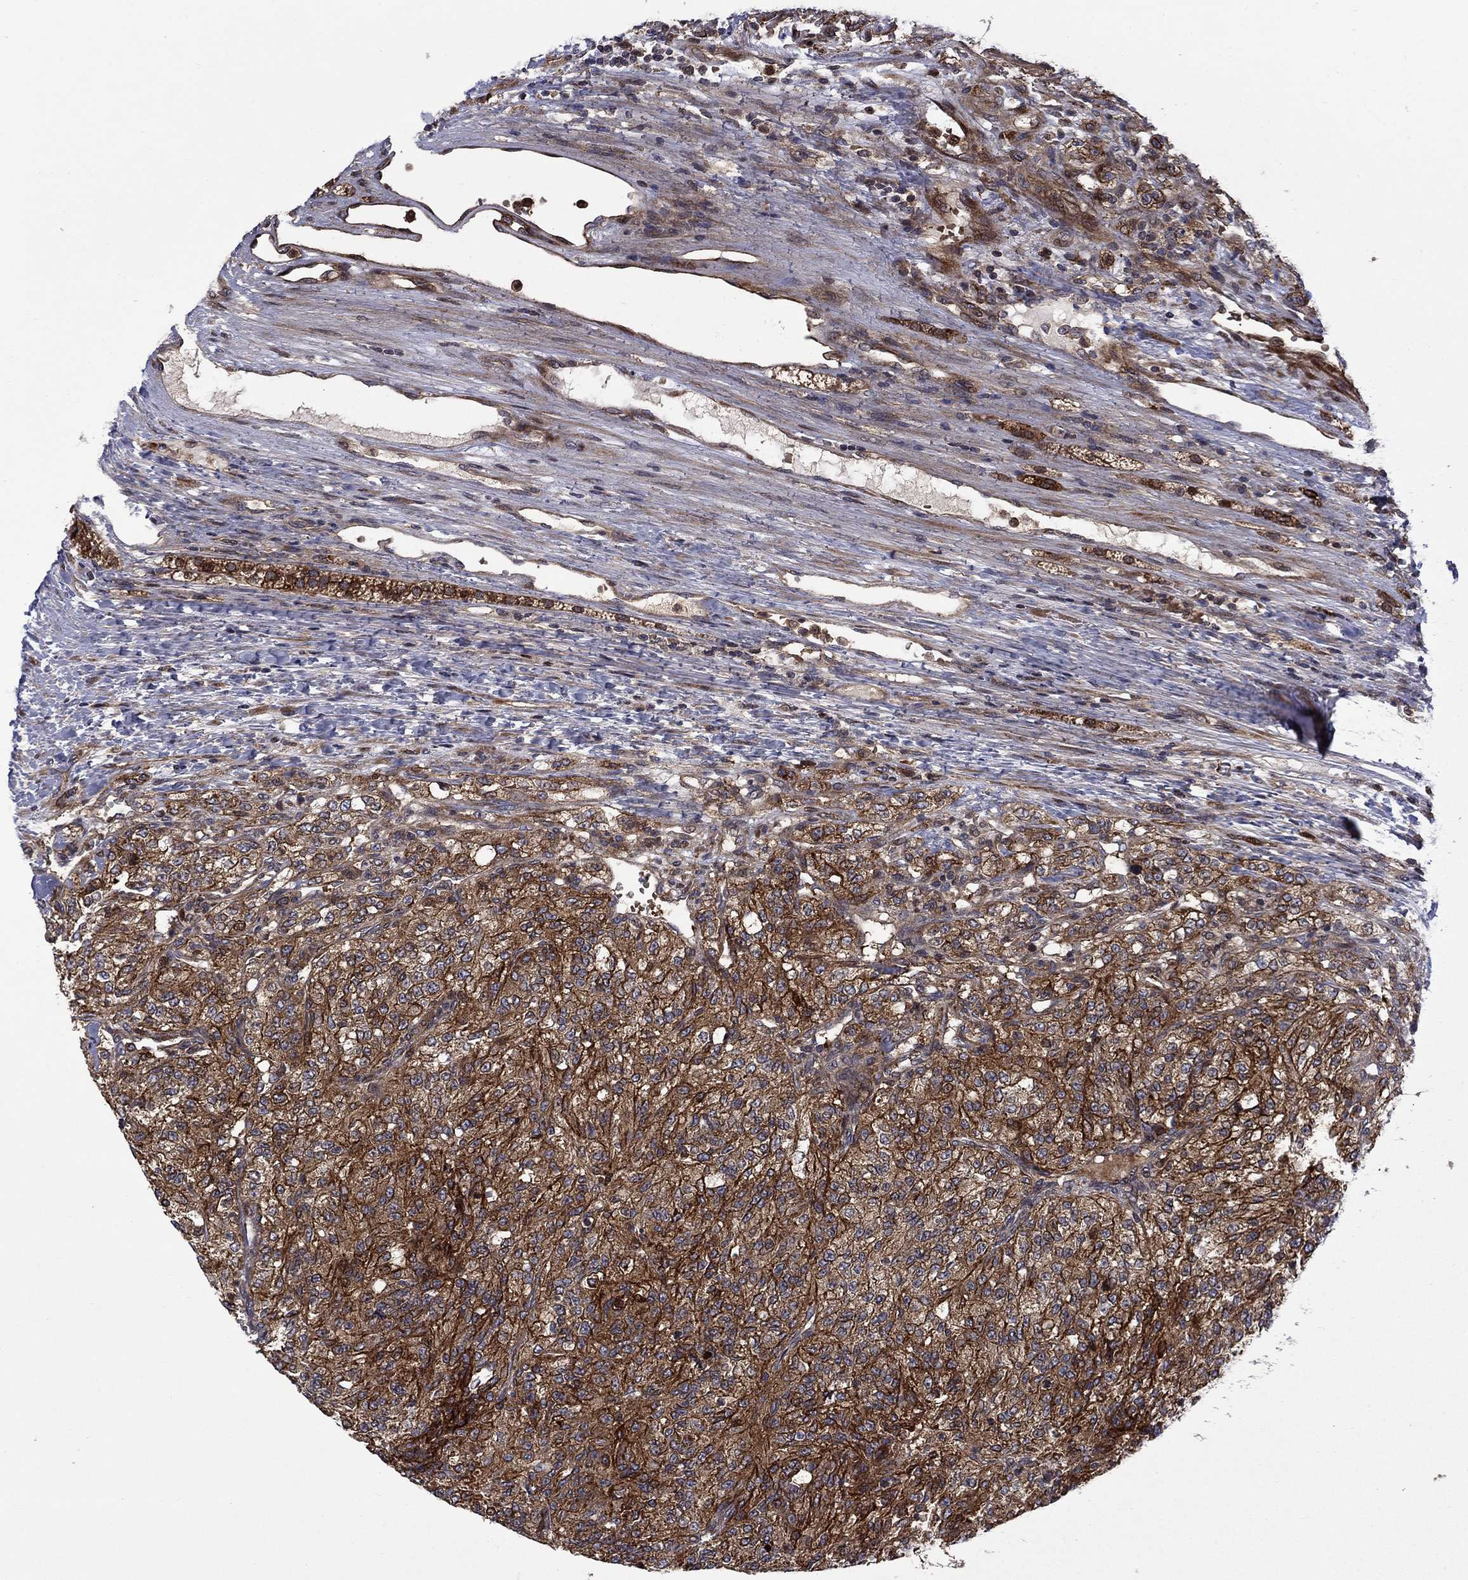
{"staining": {"intensity": "strong", "quantity": "25%-75%", "location": "cytoplasmic/membranous"}, "tissue": "renal cancer", "cell_type": "Tumor cells", "image_type": "cancer", "snomed": [{"axis": "morphology", "description": "Adenocarcinoma, NOS"}, {"axis": "topography", "description": "Kidney"}], "caption": "Protein expression analysis of renal cancer reveals strong cytoplasmic/membranous staining in approximately 25%-75% of tumor cells.", "gene": "HDAC4", "patient": {"sex": "female", "age": 63}}